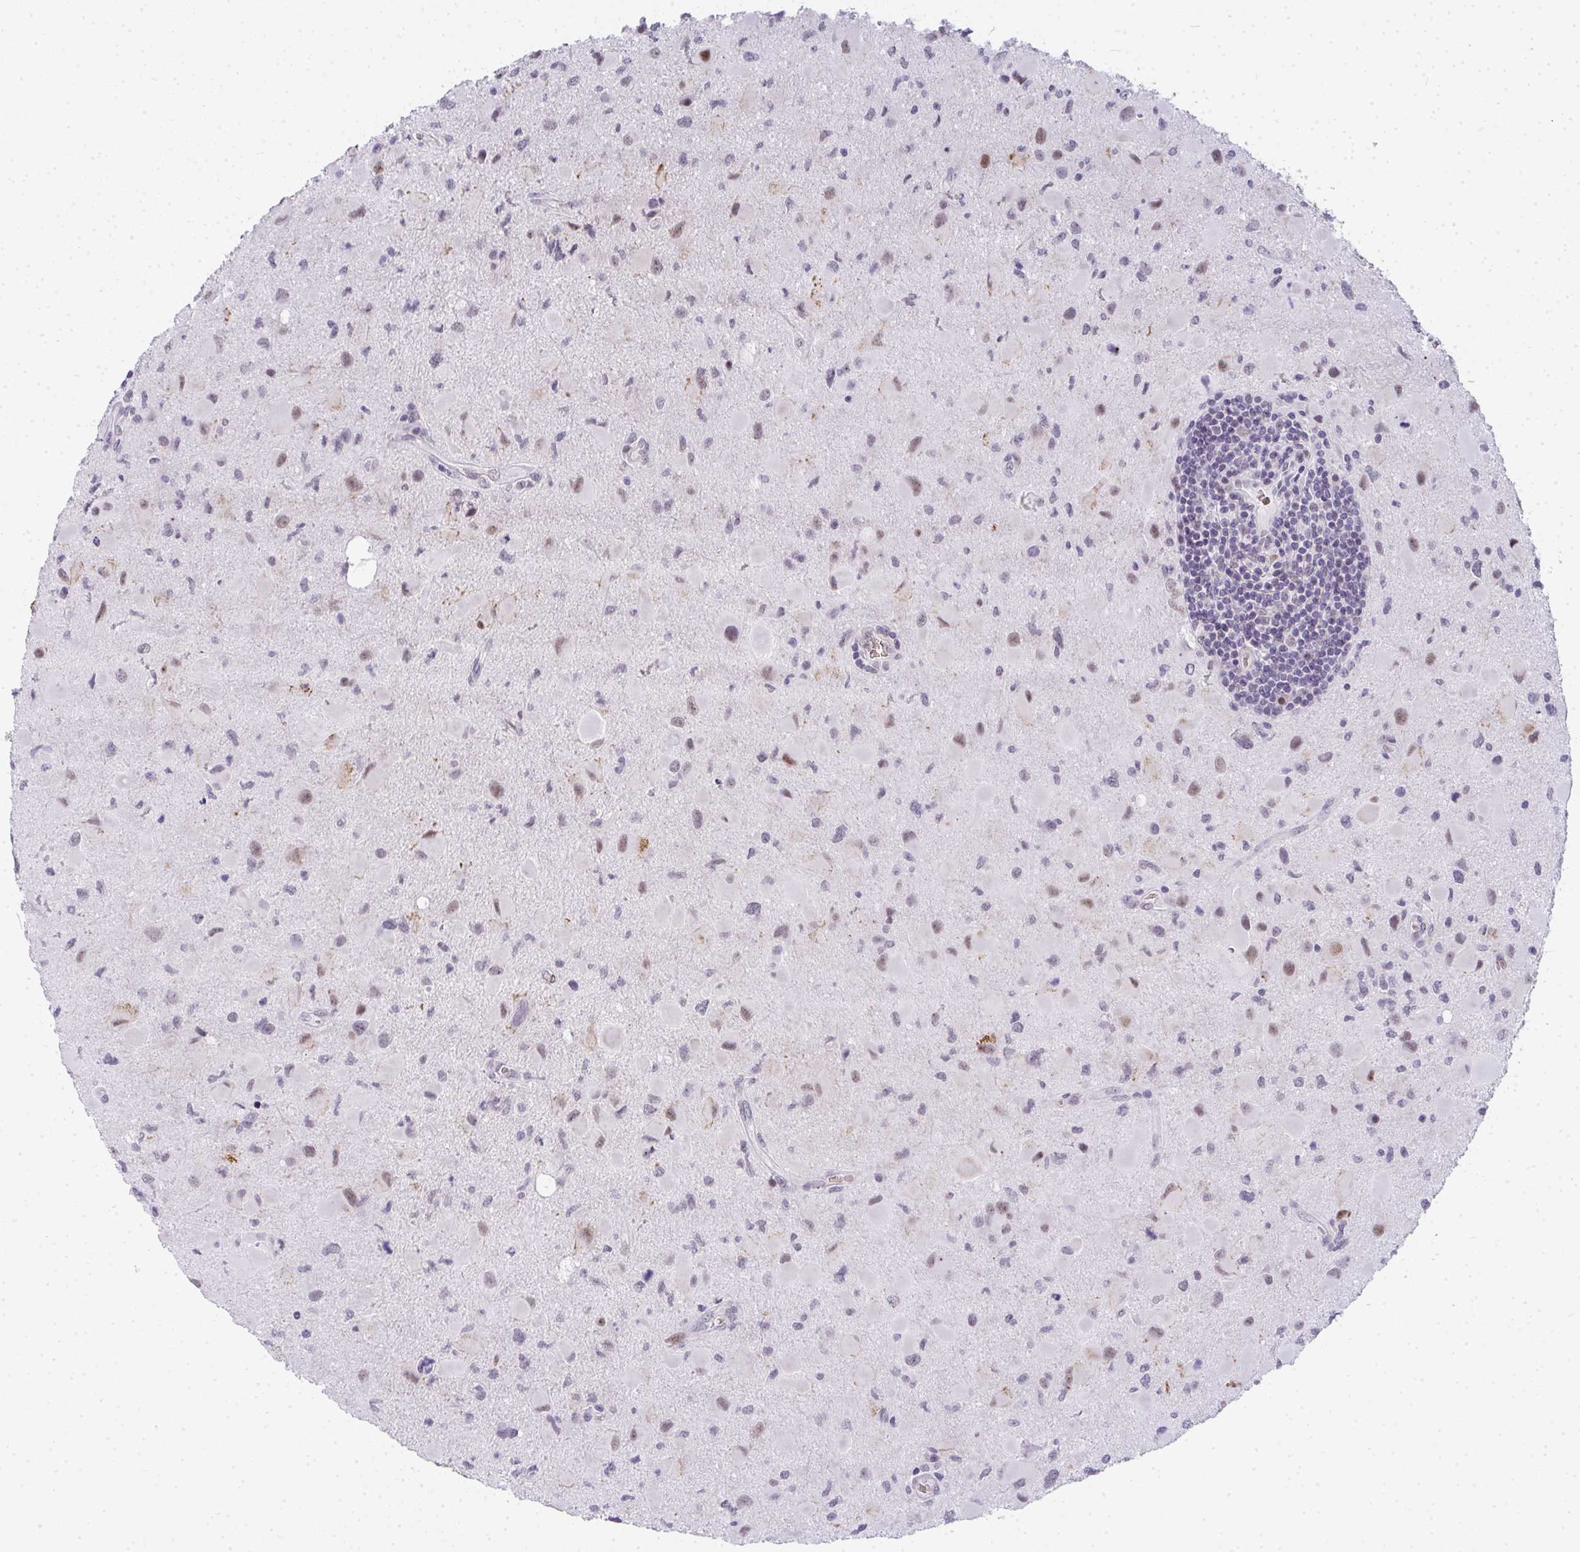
{"staining": {"intensity": "moderate", "quantity": "<25%", "location": "nuclear"}, "tissue": "glioma", "cell_type": "Tumor cells", "image_type": "cancer", "snomed": [{"axis": "morphology", "description": "Glioma, malignant, Low grade"}, {"axis": "topography", "description": "Brain"}], "caption": "Low-grade glioma (malignant) was stained to show a protein in brown. There is low levels of moderate nuclear expression in about <25% of tumor cells. (IHC, brightfield microscopy, high magnification).", "gene": "TNMD", "patient": {"sex": "female", "age": 32}}